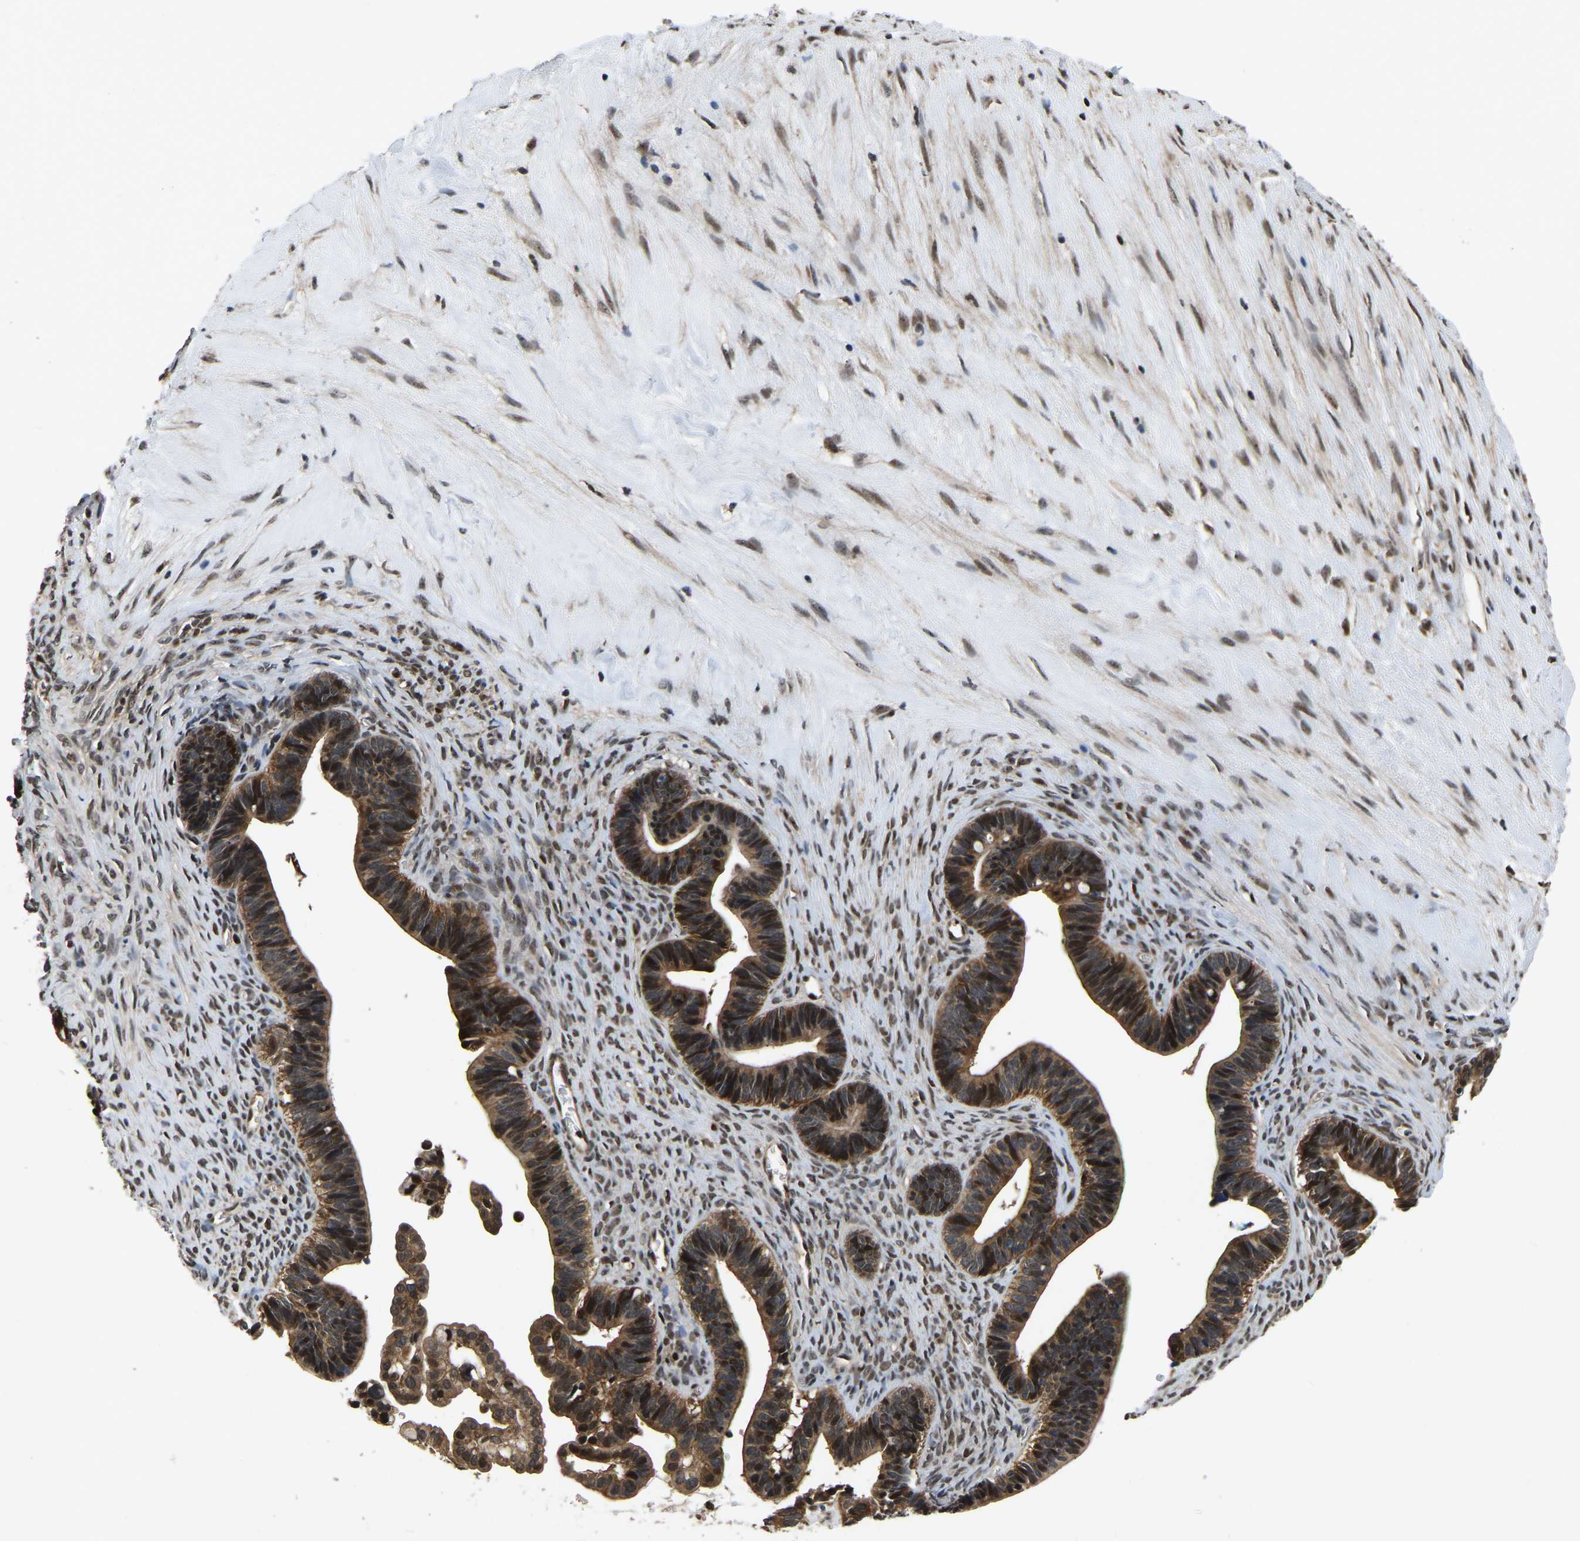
{"staining": {"intensity": "moderate", "quantity": ">75%", "location": "cytoplasmic/membranous,nuclear"}, "tissue": "ovarian cancer", "cell_type": "Tumor cells", "image_type": "cancer", "snomed": [{"axis": "morphology", "description": "Cystadenocarcinoma, serous, NOS"}, {"axis": "topography", "description": "Ovary"}], "caption": "The photomicrograph reveals a brown stain indicating the presence of a protein in the cytoplasmic/membranous and nuclear of tumor cells in ovarian cancer (serous cystadenocarcinoma).", "gene": "CIAO1", "patient": {"sex": "female", "age": 56}}